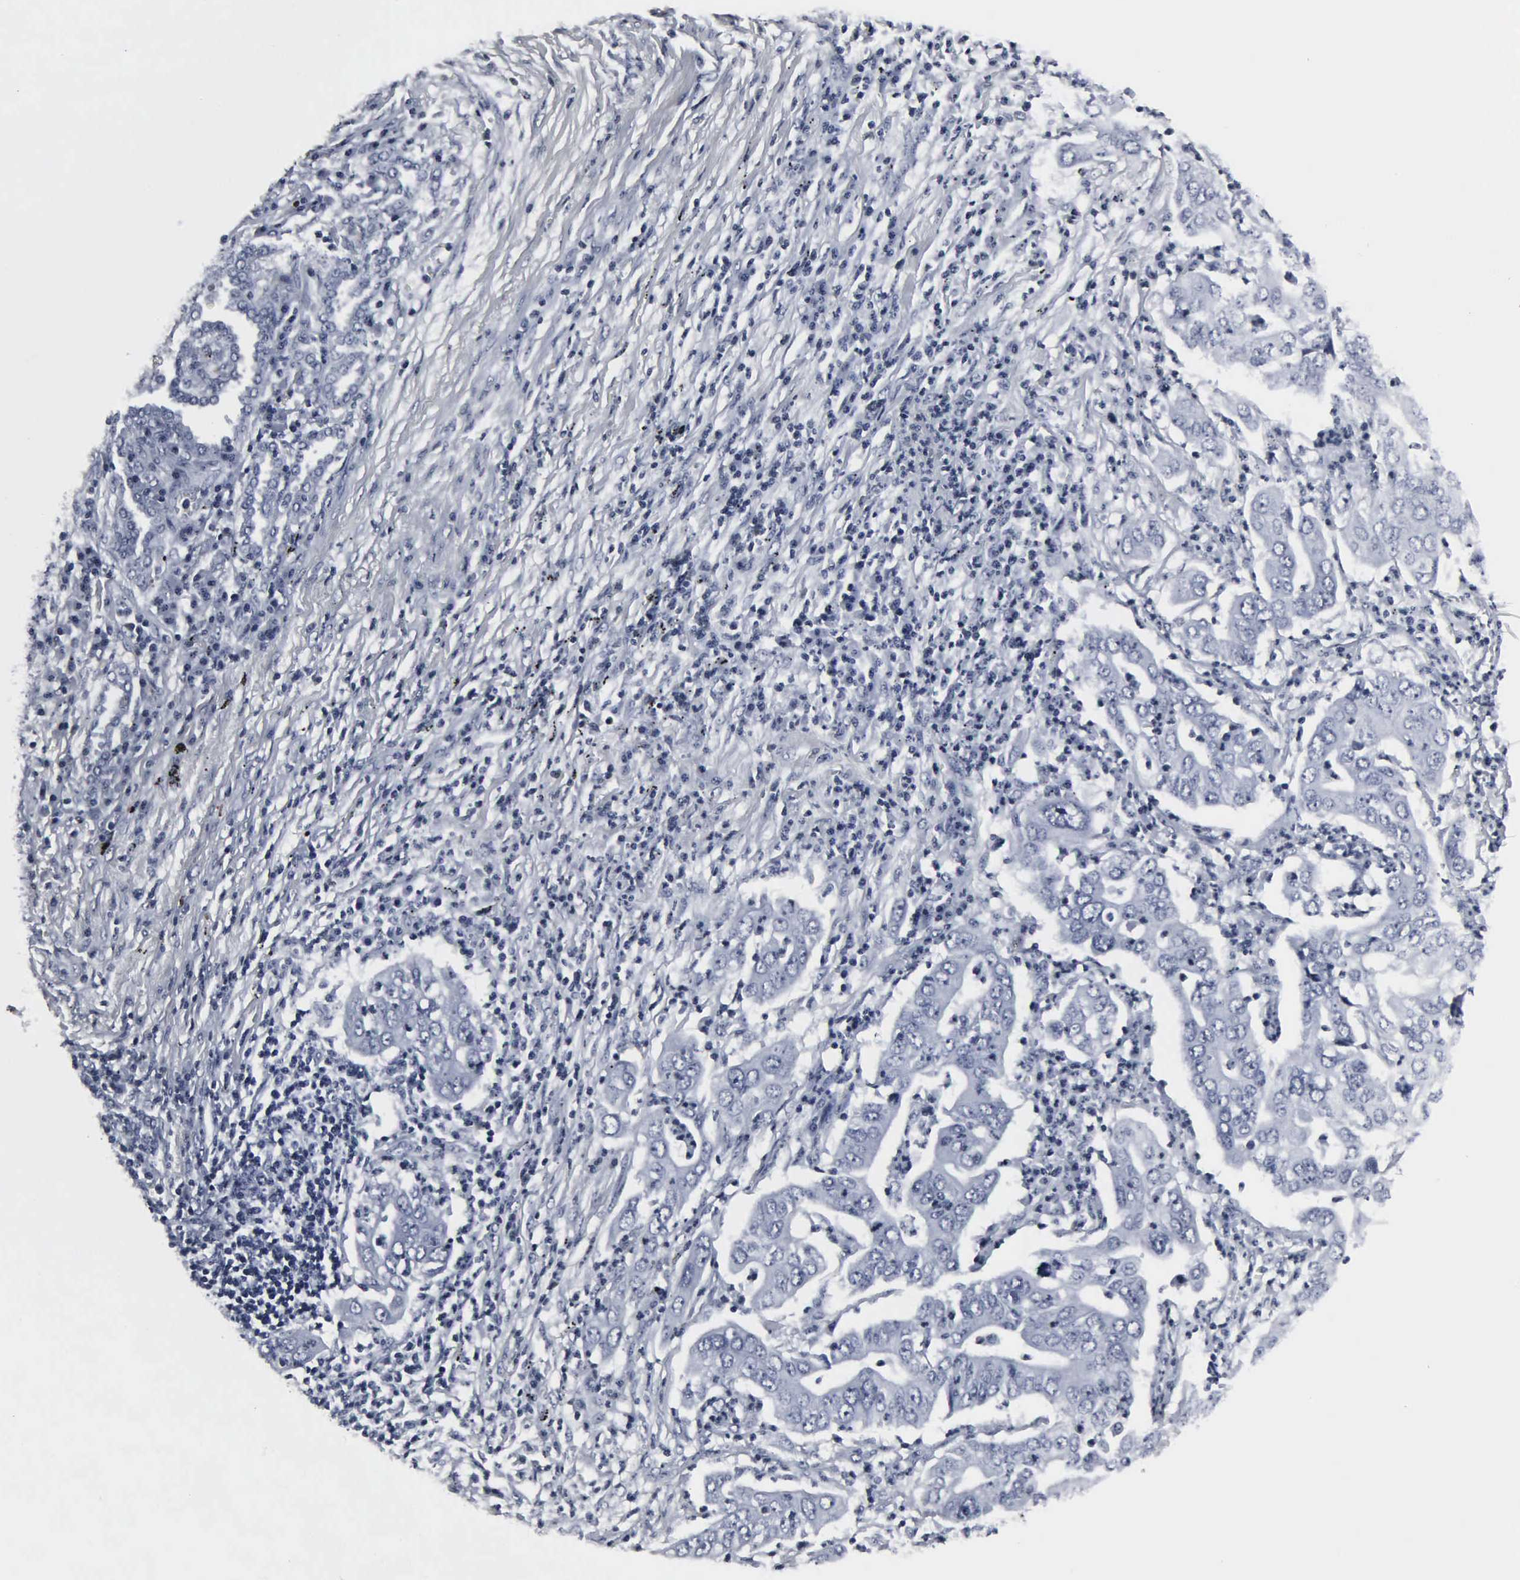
{"staining": {"intensity": "negative", "quantity": "none", "location": "none"}, "tissue": "lung cancer", "cell_type": "Tumor cells", "image_type": "cancer", "snomed": [{"axis": "morphology", "description": "Adenocarcinoma, NOS"}, {"axis": "topography", "description": "Lung"}], "caption": "The histopathology image shows no staining of tumor cells in lung cancer (adenocarcinoma). (DAB immunohistochemistry (IHC) with hematoxylin counter stain).", "gene": "DGCR2", "patient": {"sex": "male", "age": 48}}